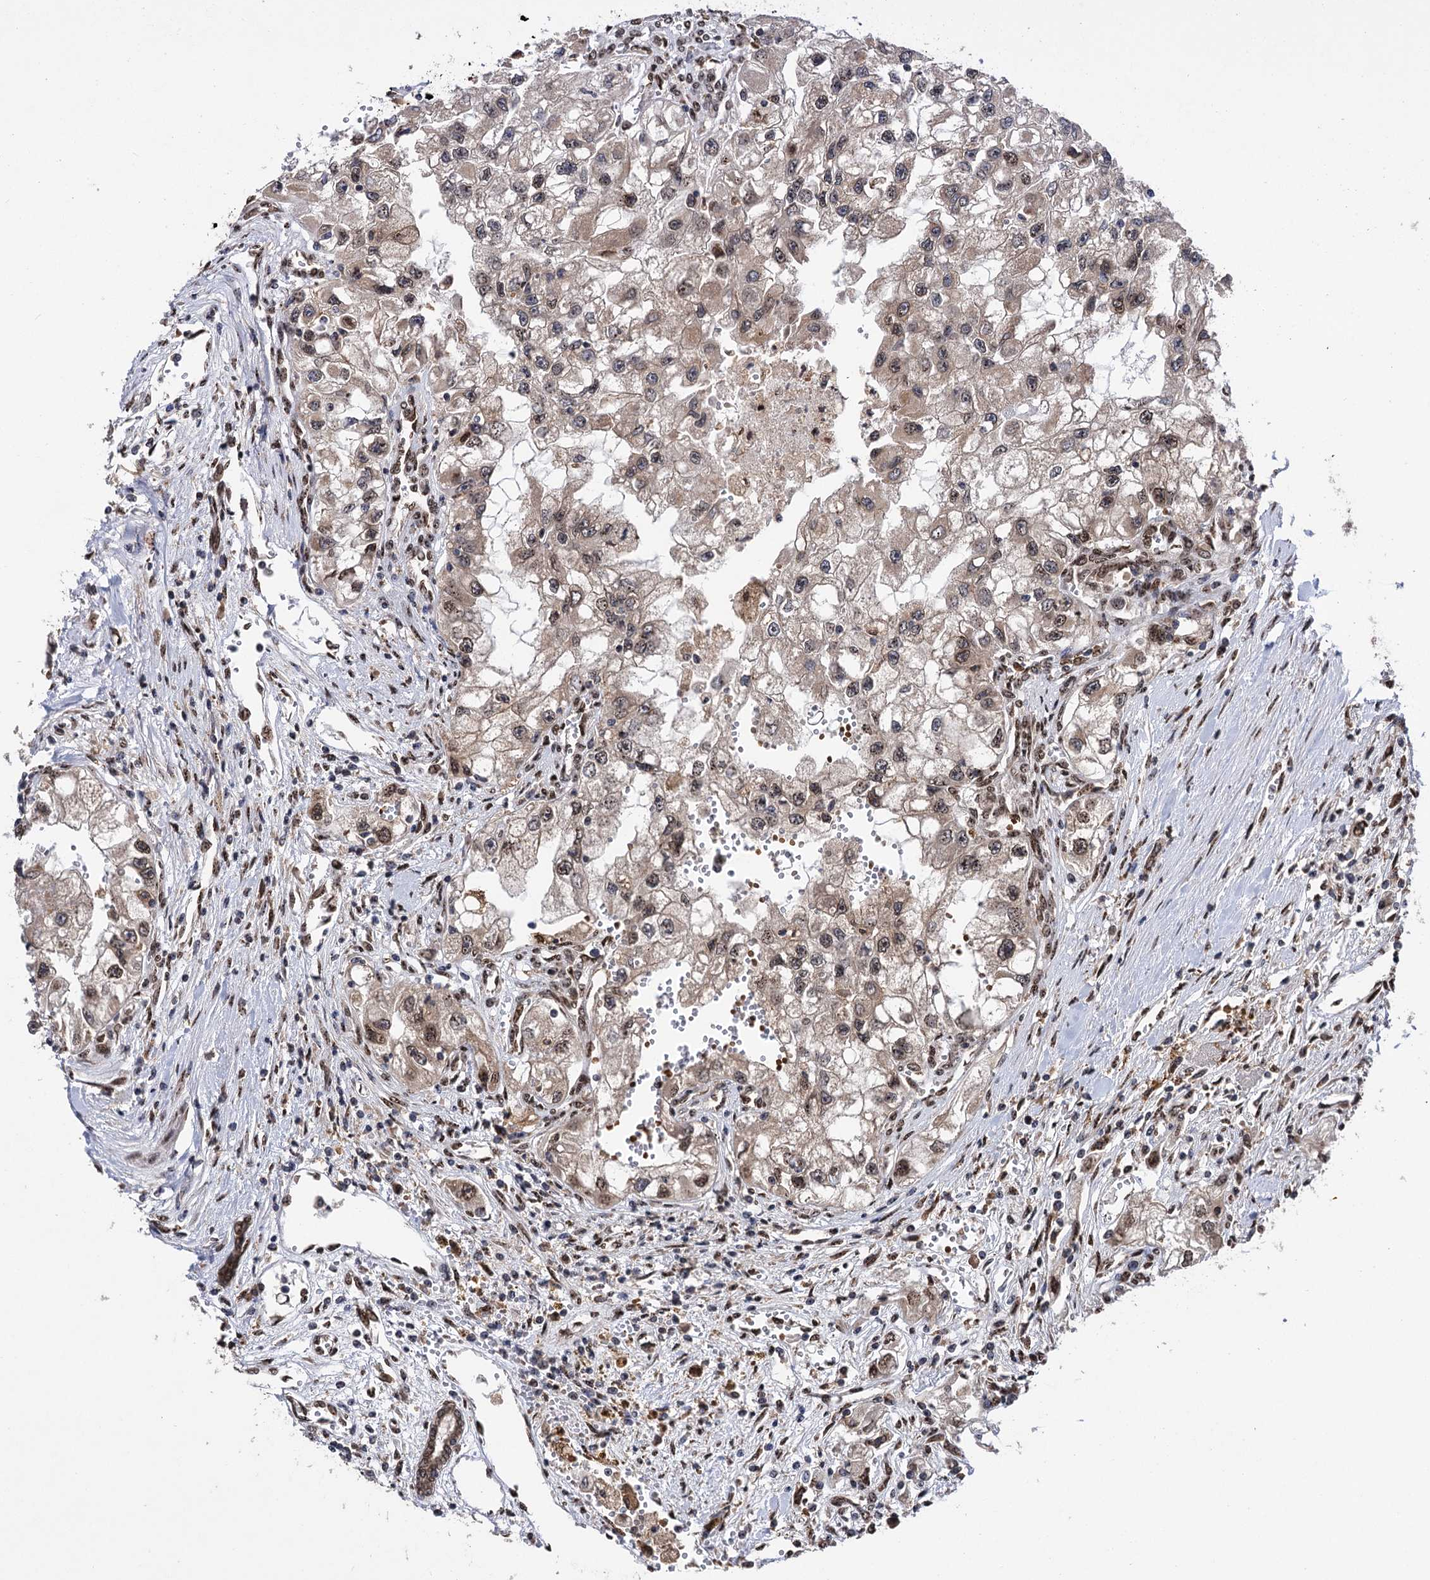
{"staining": {"intensity": "moderate", "quantity": "<25%", "location": "cytoplasmic/membranous,nuclear"}, "tissue": "renal cancer", "cell_type": "Tumor cells", "image_type": "cancer", "snomed": [{"axis": "morphology", "description": "Adenocarcinoma, NOS"}, {"axis": "topography", "description": "Kidney"}], "caption": "Brown immunohistochemical staining in human renal adenocarcinoma reveals moderate cytoplasmic/membranous and nuclear staining in about <25% of tumor cells.", "gene": "MESD", "patient": {"sex": "male", "age": 63}}